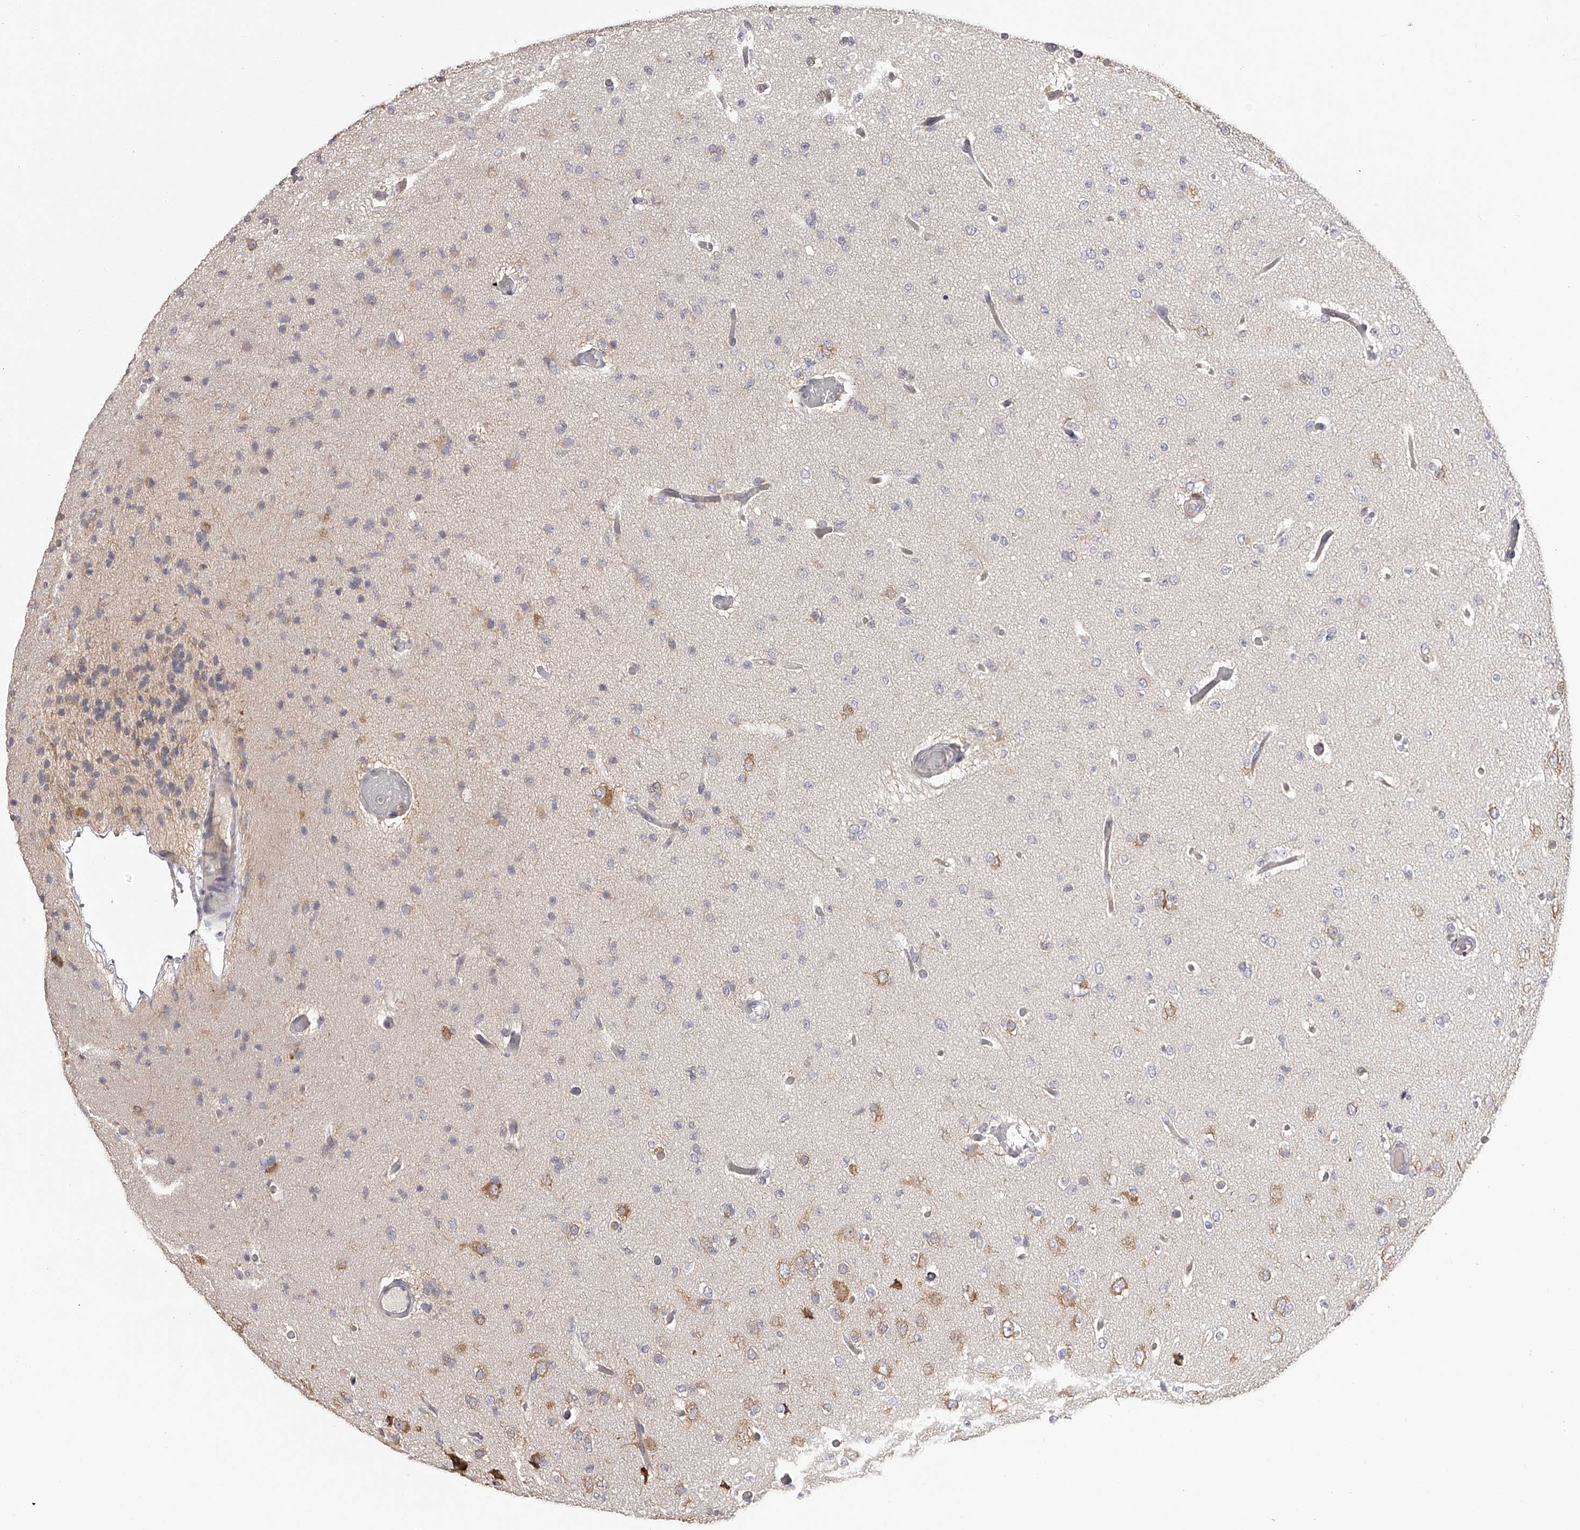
{"staining": {"intensity": "weak", "quantity": "<25%", "location": "cytoplasmic/membranous"}, "tissue": "glioma", "cell_type": "Tumor cells", "image_type": "cancer", "snomed": [{"axis": "morphology", "description": "Glioma, malignant, Low grade"}, {"axis": "topography", "description": "Brain"}], "caption": "The immunohistochemistry histopathology image has no significant staining in tumor cells of glioma tissue.", "gene": "TNN", "patient": {"sex": "female", "age": 22}}